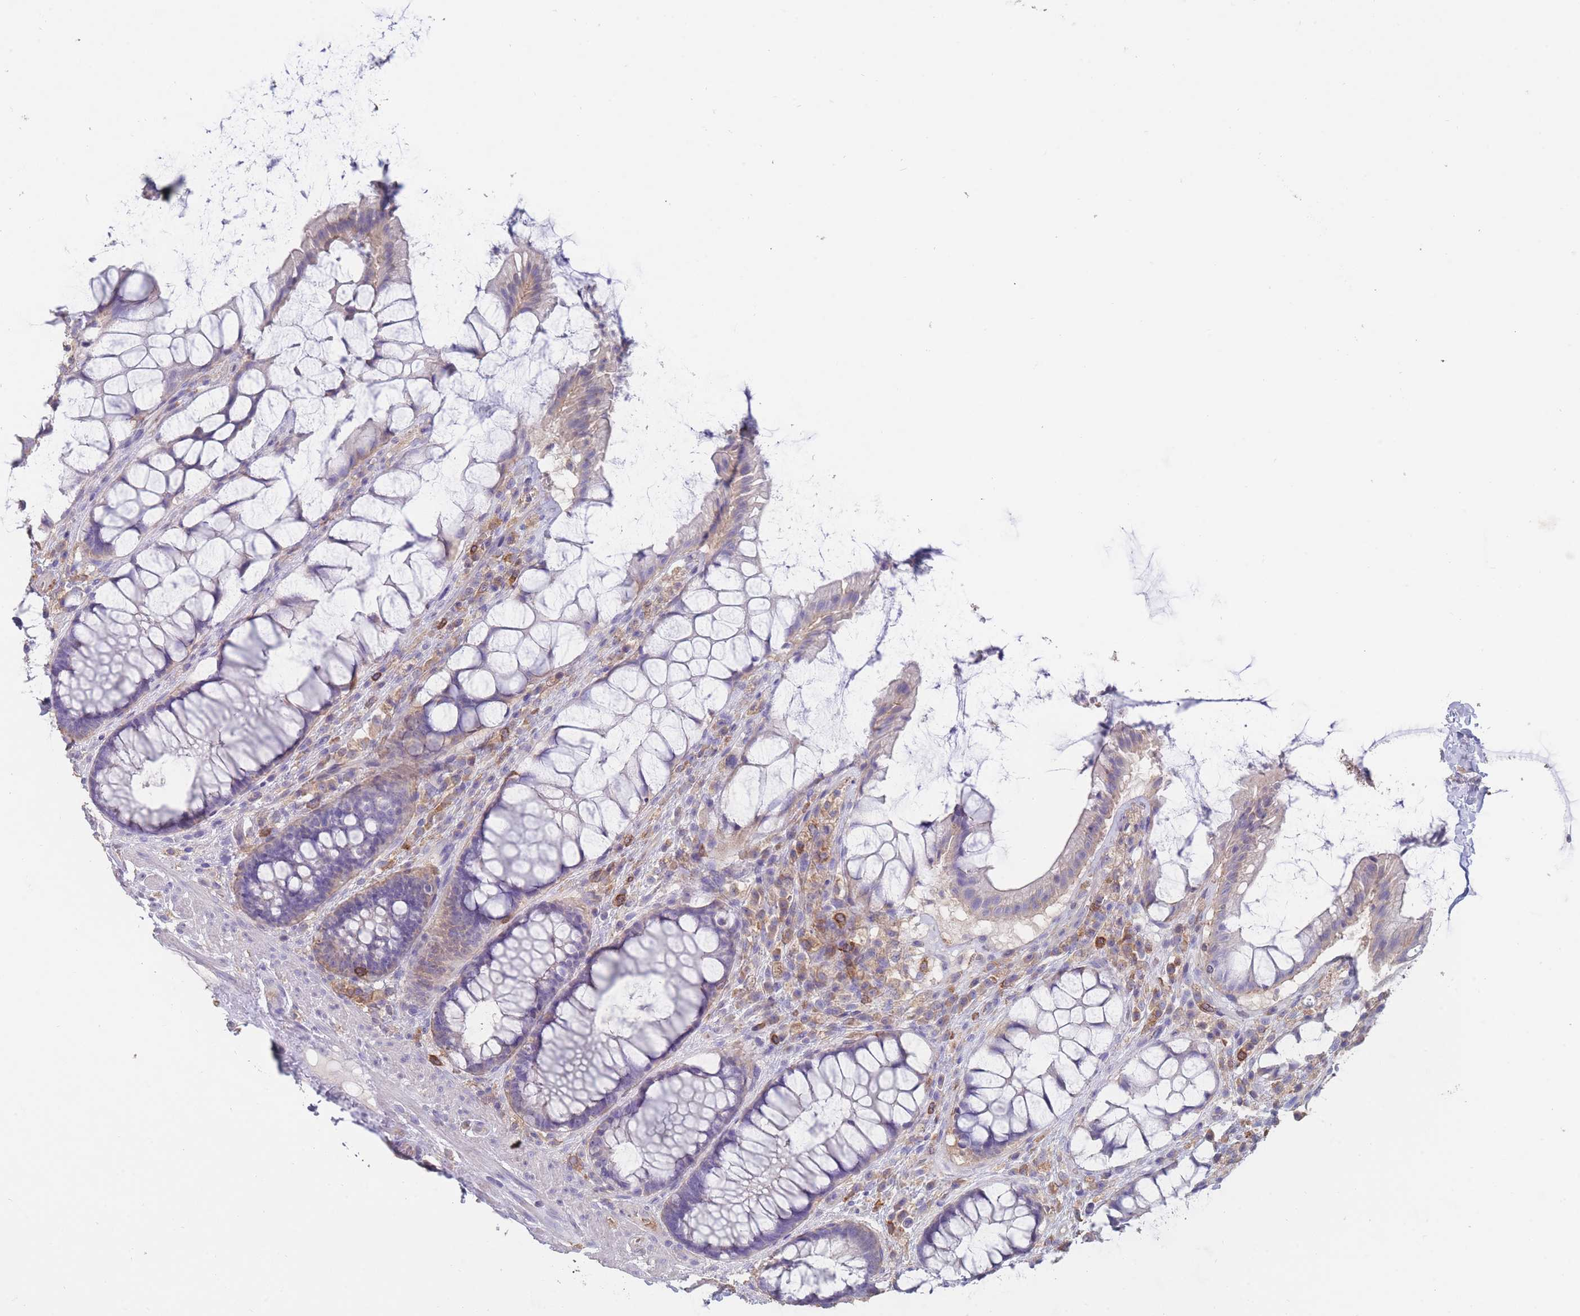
{"staining": {"intensity": "weak", "quantity": "25%-75%", "location": "cytoplasmic/membranous"}, "tissue": "rectum", "cell_type": "Glandular cells", "image_type": "normal", "snomed": [{"axis": "morphology", "description": "Normal tissue, NOS"}, {"axis": "topography", "description": "Rectum"}], "caption": "The micrograph reveals staining of benign rectum, revealing weak cytoplasmic/membranous protein positivity (brown color) within glandular cells. The protein of interest is shown in brown color, while the nuclei are stained blue.", "gene": "CLEC12A", "patient": {"sex": "female", "age": 58}}